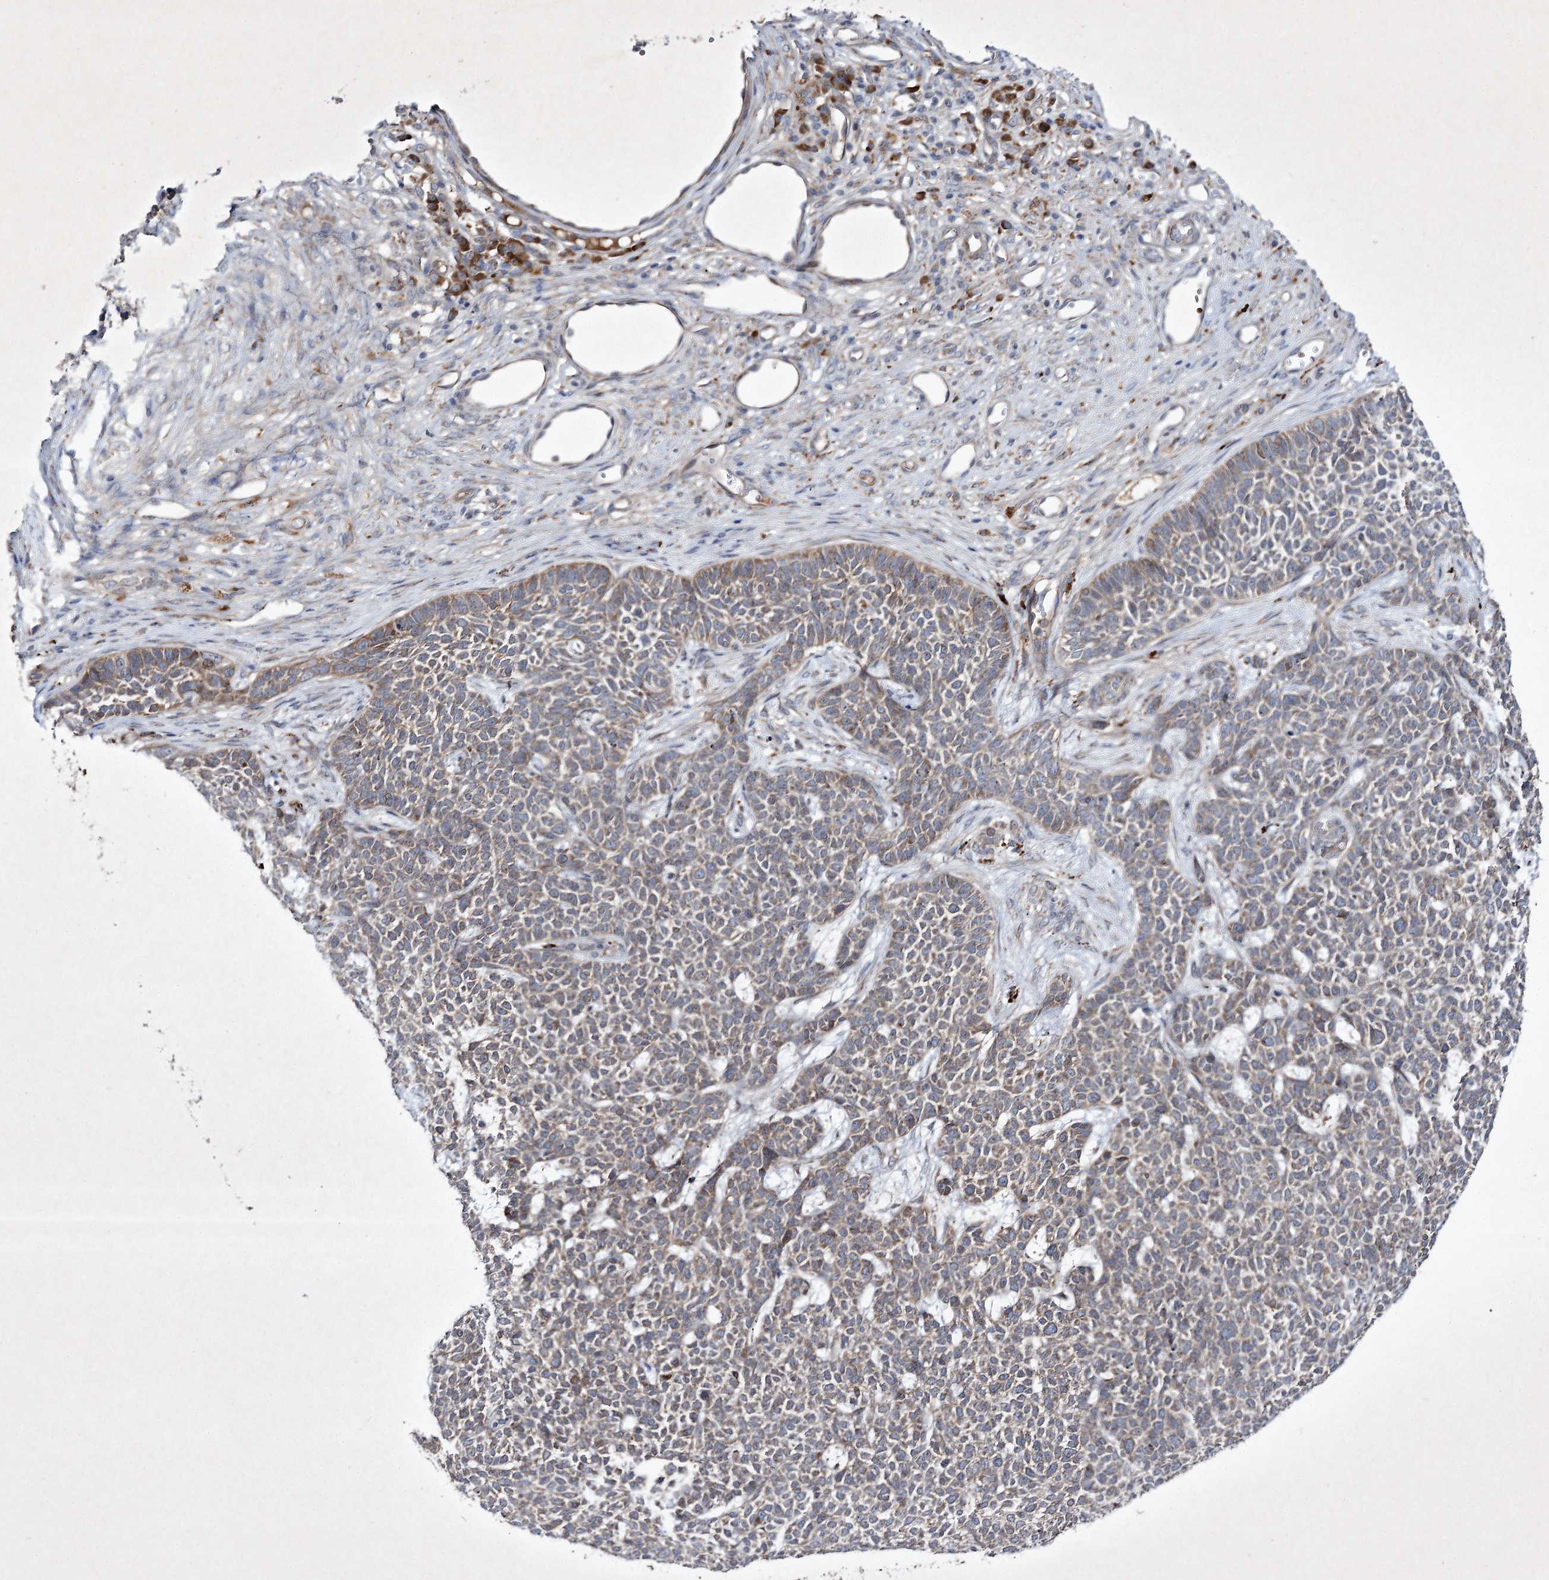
{"staining": {"intensity": "weak", "quantity": "25%-75%", "location": "cytoplasmic/membranous"}, "tissue": "skin cancer", "cell_type": "Tumor cells", "image_type": "cancer", "snomed": [{"axis": "morphology", "description": "Basal cell carcinoma"}, {"axis": "topography", "description": "Skin"}], "caption": "Immunohistochemistry photomicrograph of neoplastic tissue: skin basal cell carcinoma stained using immunohistochemistry (IHC) reveals low levels of weak protein expression localized specifically in the cytoplasmic/membranous of tumor cells, appearing as a cytoplasmic/membranous brown color.", "gene": "ALG9", "patient": {"sex": "female", "age": 84}}